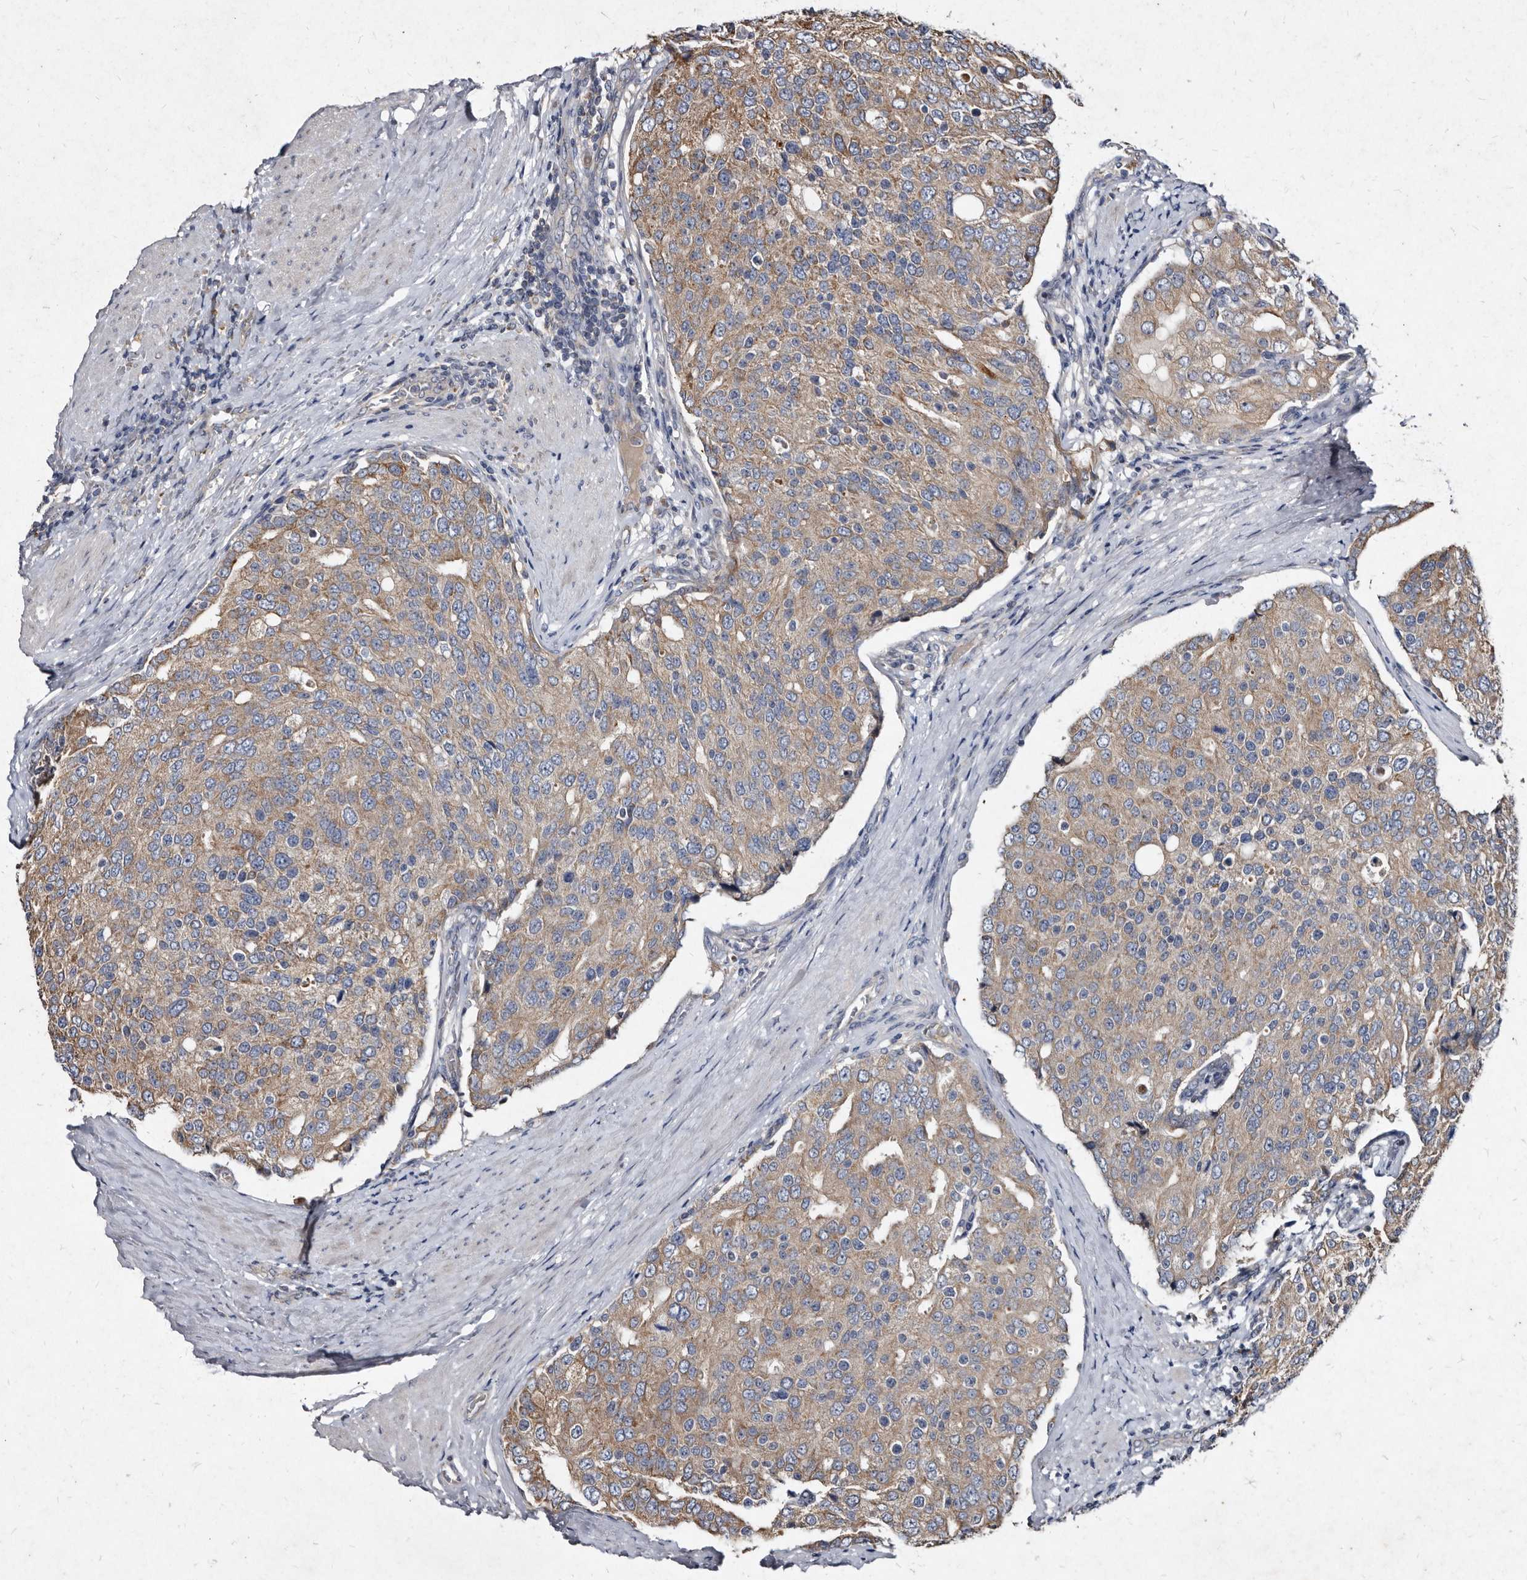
{"staining": {"intensity": "weak", "quantity": "25%-75%", "location": "cytoplasmic/membranous"}, "tissue": "prostate cancer", "cell_type": "Tumor cells", "image_type": "cancer", "snomed": [{"axis": "morphology", "description": "Adenocarcinoma, High grade"}, {"axis": "topography", "description": "Prostate"}], "caption": "Immunohistochemical staining of adenocarcinoma (high-grade) (prostate) exhibits low levels of weak cytoplasmic/membranous protein staining in about 25%-75% of tumor cells.", "gene": "YPEL3", "patient": {"sex": "male", "age": 50}}